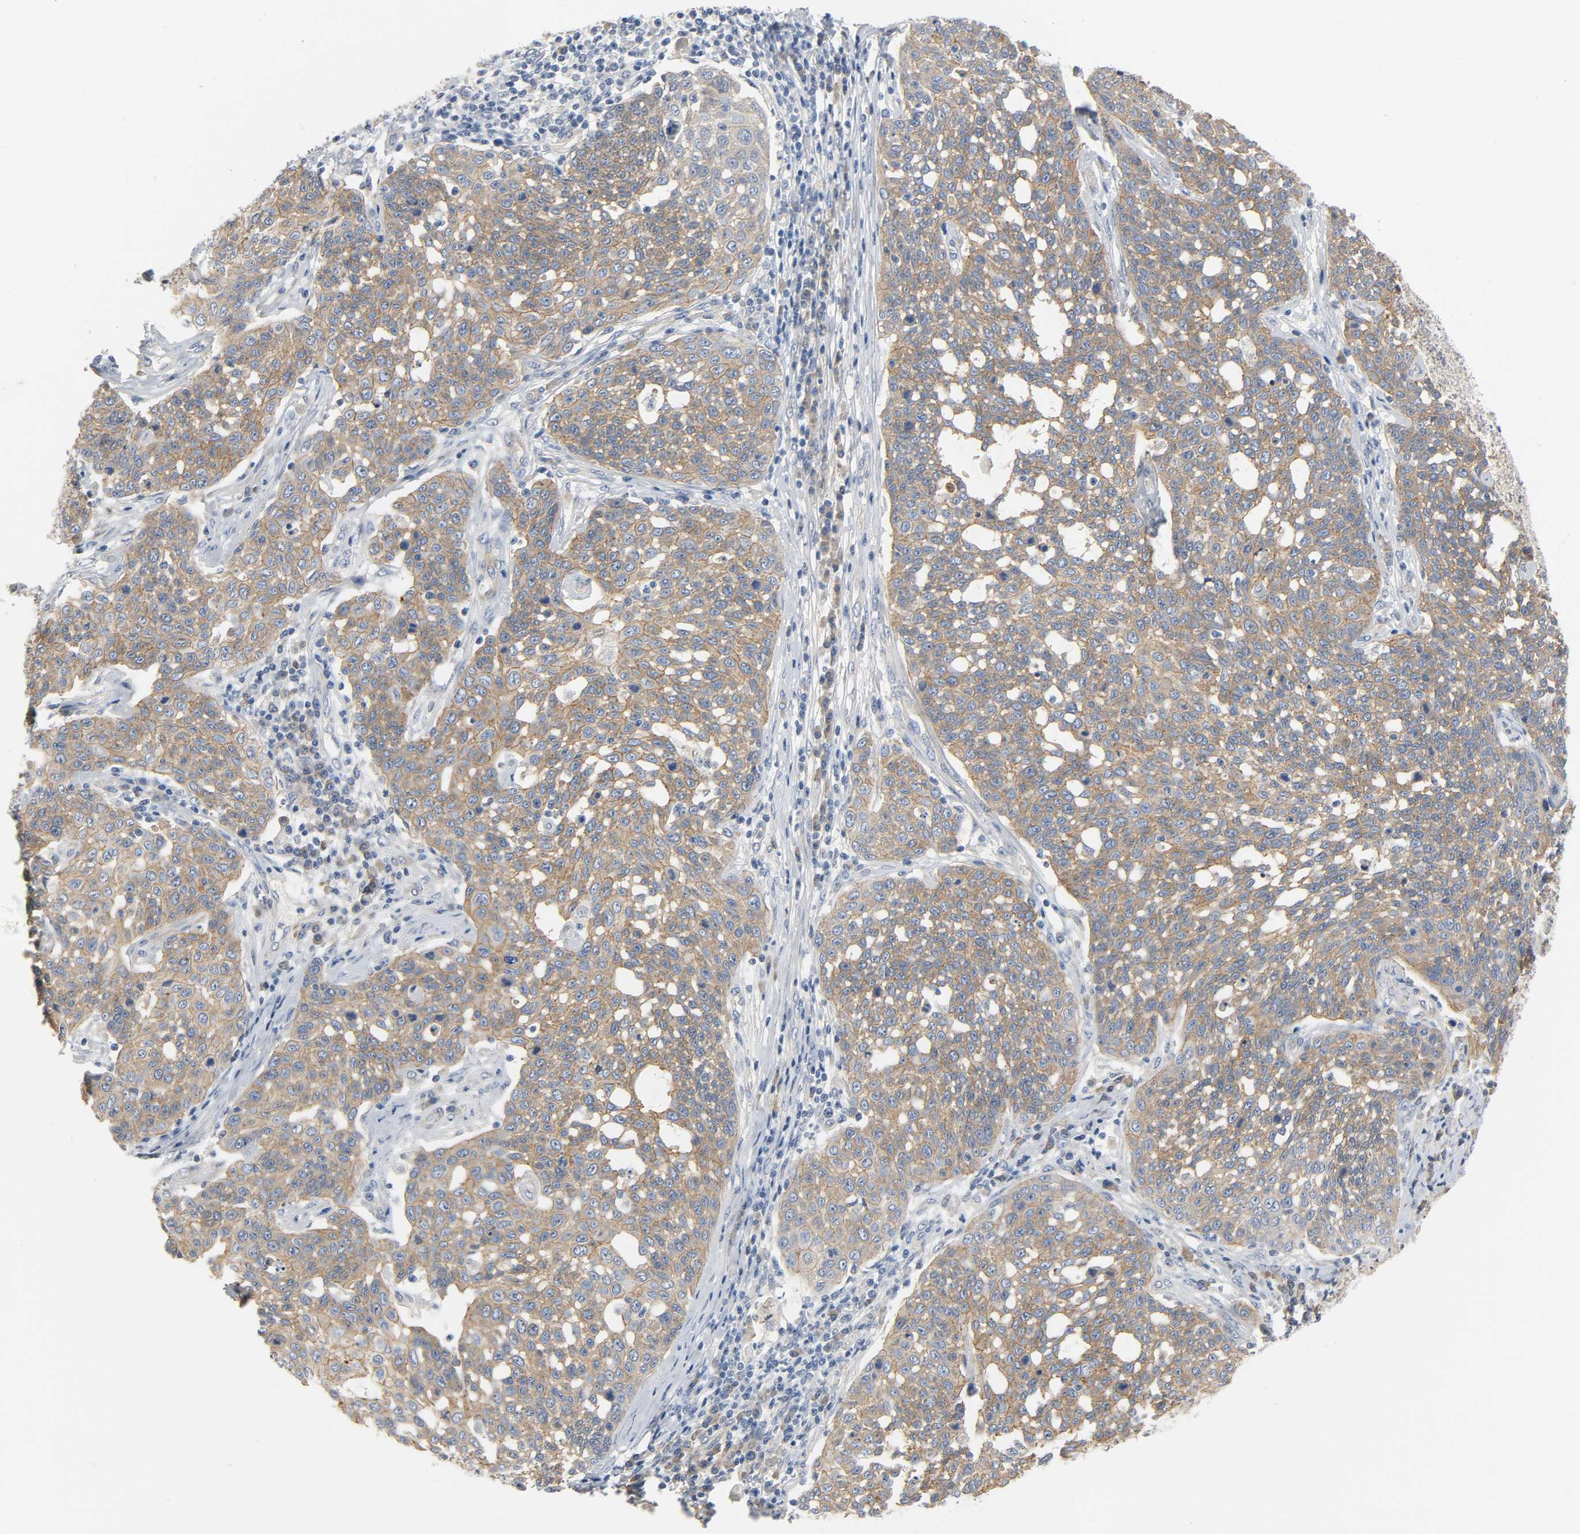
{"staining": {"intensity": "moderate", "quantity": ">75%", "location": "cytoplasmic/membranous"}, "tissue": "cervical cancer", "cell_type": "Tumor cells", "image_type": "cancer", "snomed": [{"axis": "morphology", "description": "Squamous cell carcinoma, NOS"}, {"axis": "topography", "description": "Cervix"}], "caption": "Cervical squamous cell carcinoma stained for a protein shows moderate cytoplasmic/membranous positivity in tumor cells. (IHC, brightfield microscopy, high magnification).", "gene": "ARPC1A", "patient": {"sex": "female", "age": 34}}